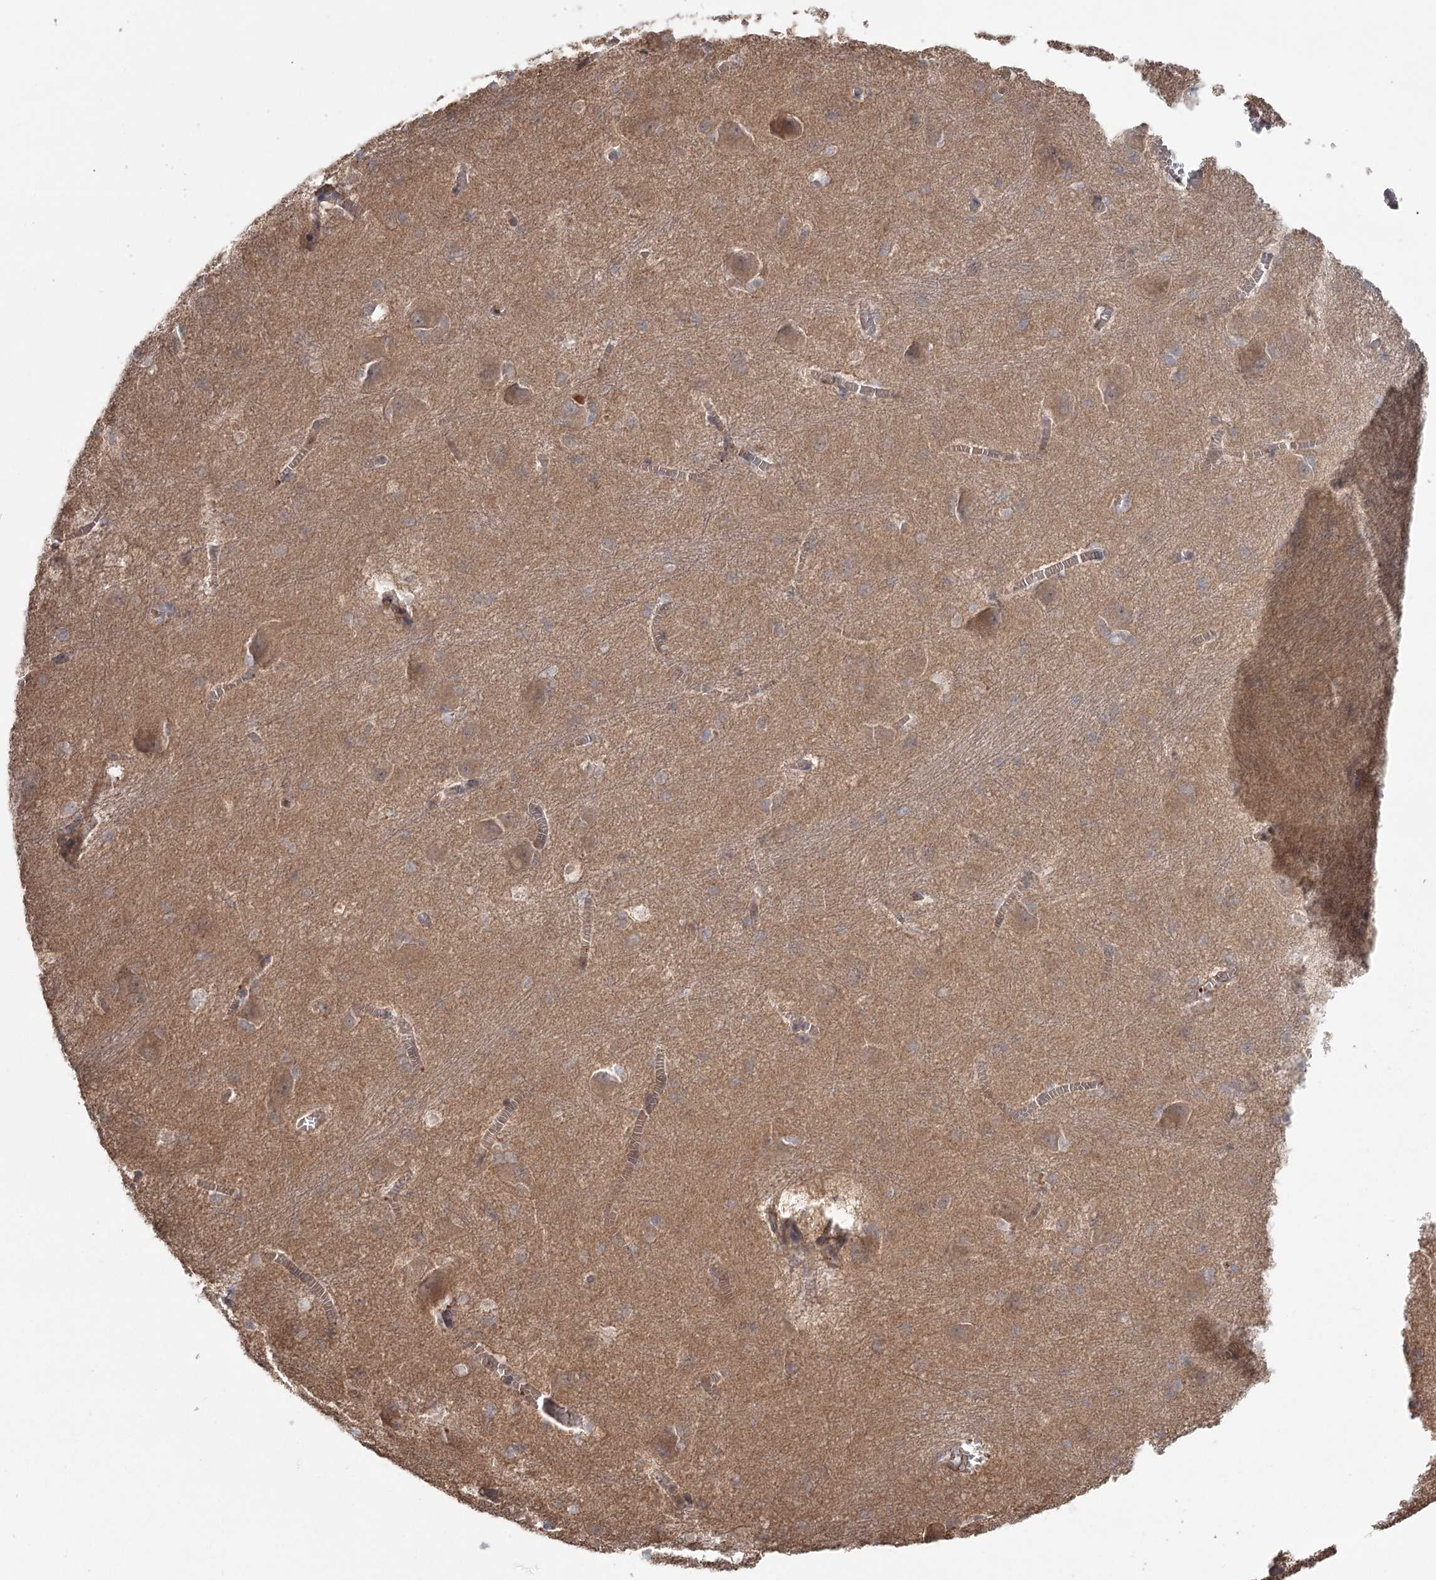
{"staining": {"intensity": "weak", "quantity": "<25%", "location": "cytoplasmic/membranous"}, "tissue": "caudate", "cell_type": "Glial cells", "image_type": "normal", "snomed": [{"axis": "morphology", "description": "Normal tissue, NOS"}, {"axis": "topography", "description": "Lateral ventricle wall"}], "caption": "The micrograph displays no staining of glial cells in unremarkable caudate. (Brightfield microscopy of DAB immunohistochemistry at high magnification).", "gene": "DHRS9", "patient": {"sex": "male", "age": 37}}